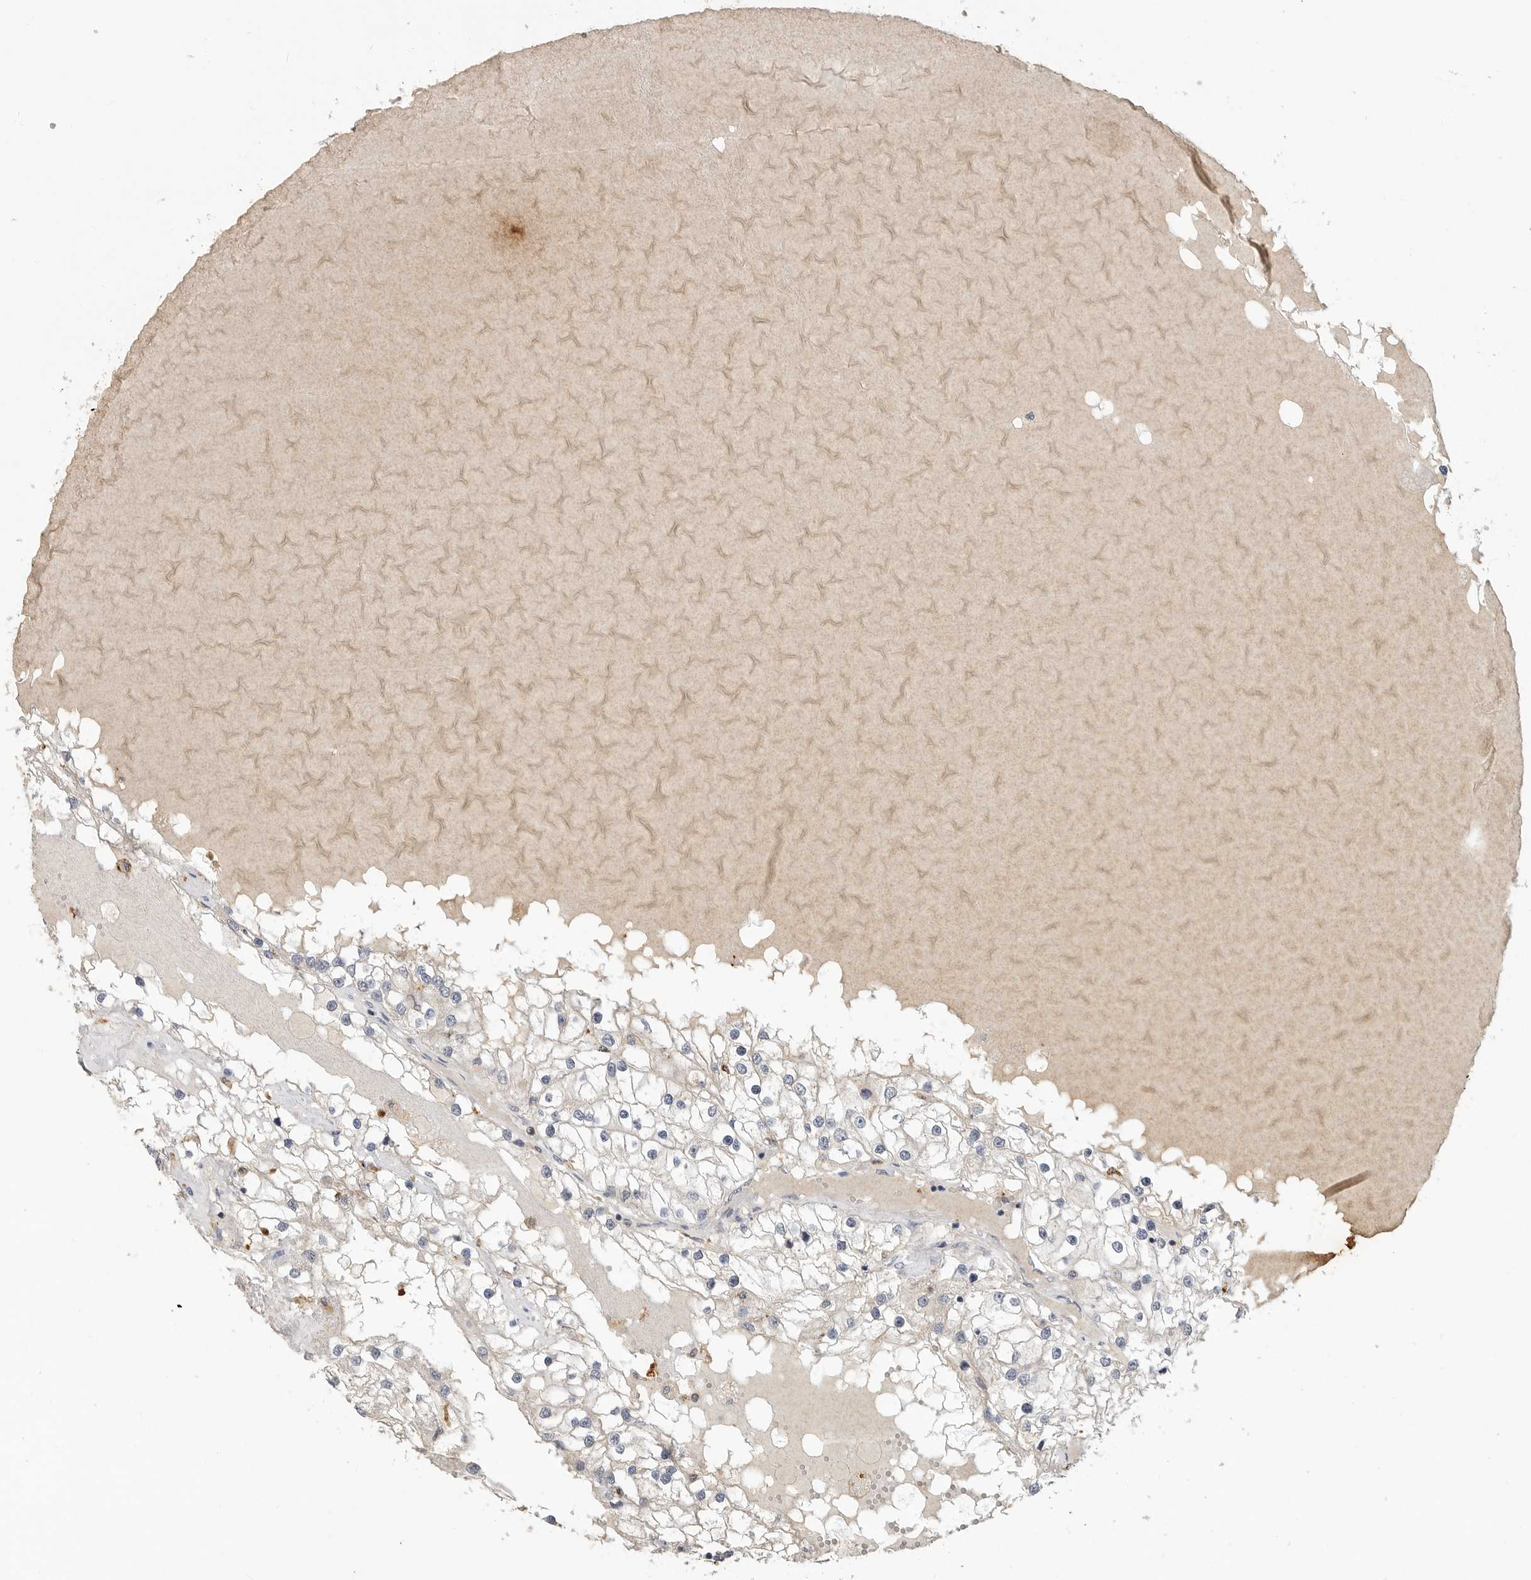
{"staining": {"intensity": "negative", "quantity": "none", "location": "none"}, "tissue": "renal cancer", "cell_type": "Tumor cells", "image_type": "cancer", "snomed": [{"axis": "morphology", "description": "Adenocarcinoma, NOS"}, {"axis": "topography", "description": "Kidney"}], "caption": "Tumor cells are negative for brown protein staining in renal cancer.", "gene": "LTBR", "patient": {"sex": "male", "age": 68}}